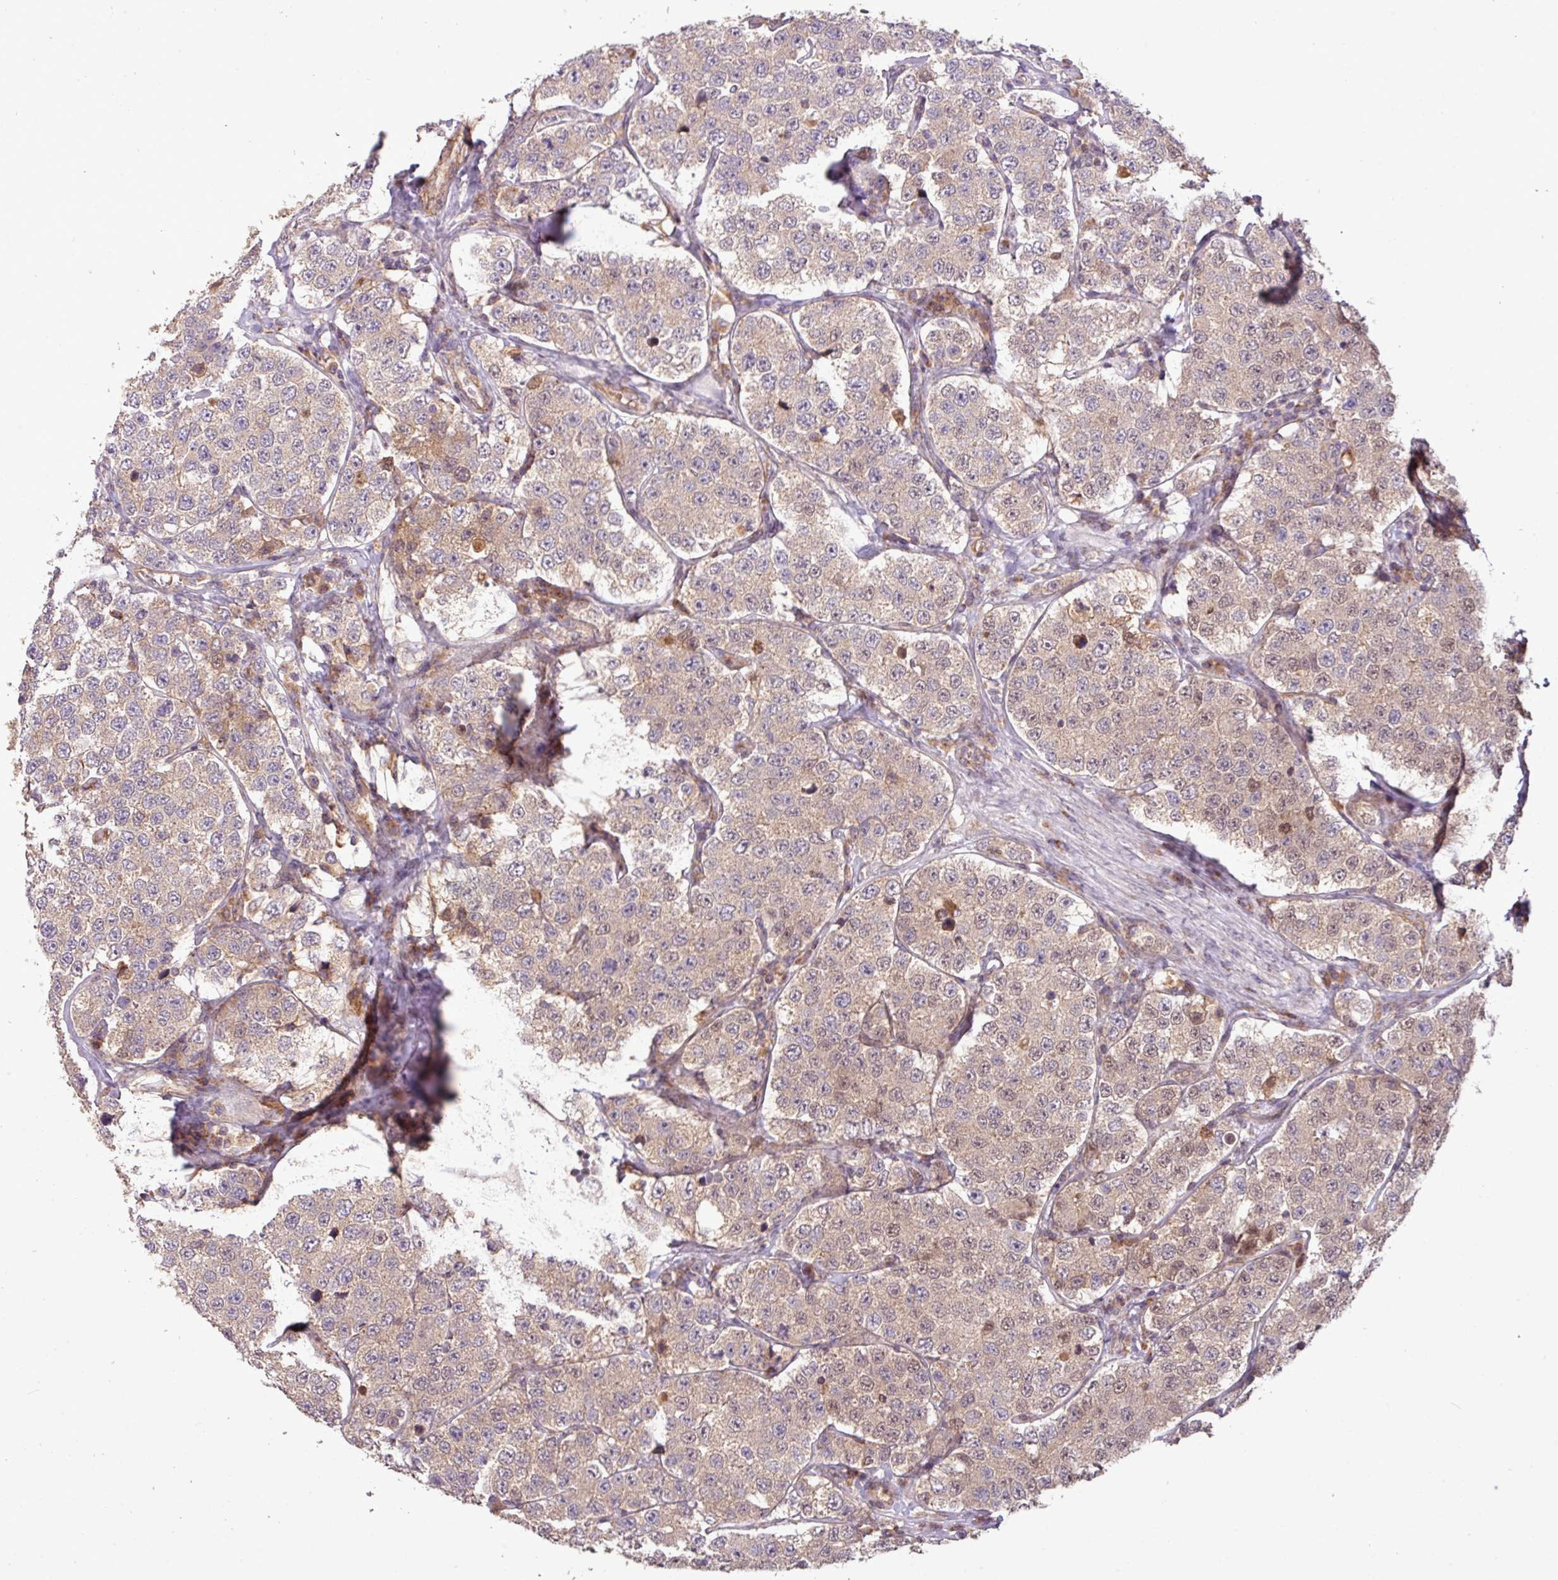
{"staining": {"intensity": "weak", "quantity": "25%-75%", "location": "cytoplasmic/membranous,nuclear"}, "tissue": "testis cancer", "cell_type": "Tumor cells", "image_type": "cancer", "snomed": [{"axis": "morphology", "description": "Seminoma, NOS"}, {"axis": "topography", "description": "Testis"}], "caption": "Immunohistochemical staining of testis cancer demonstrates low levels of weak cytoplasmic/membranous and nuclear protein staining in approximately 25%-75% of tumor cells.", "gene": "YPEL3", "patient": {"sex": "male", "age": 34}}